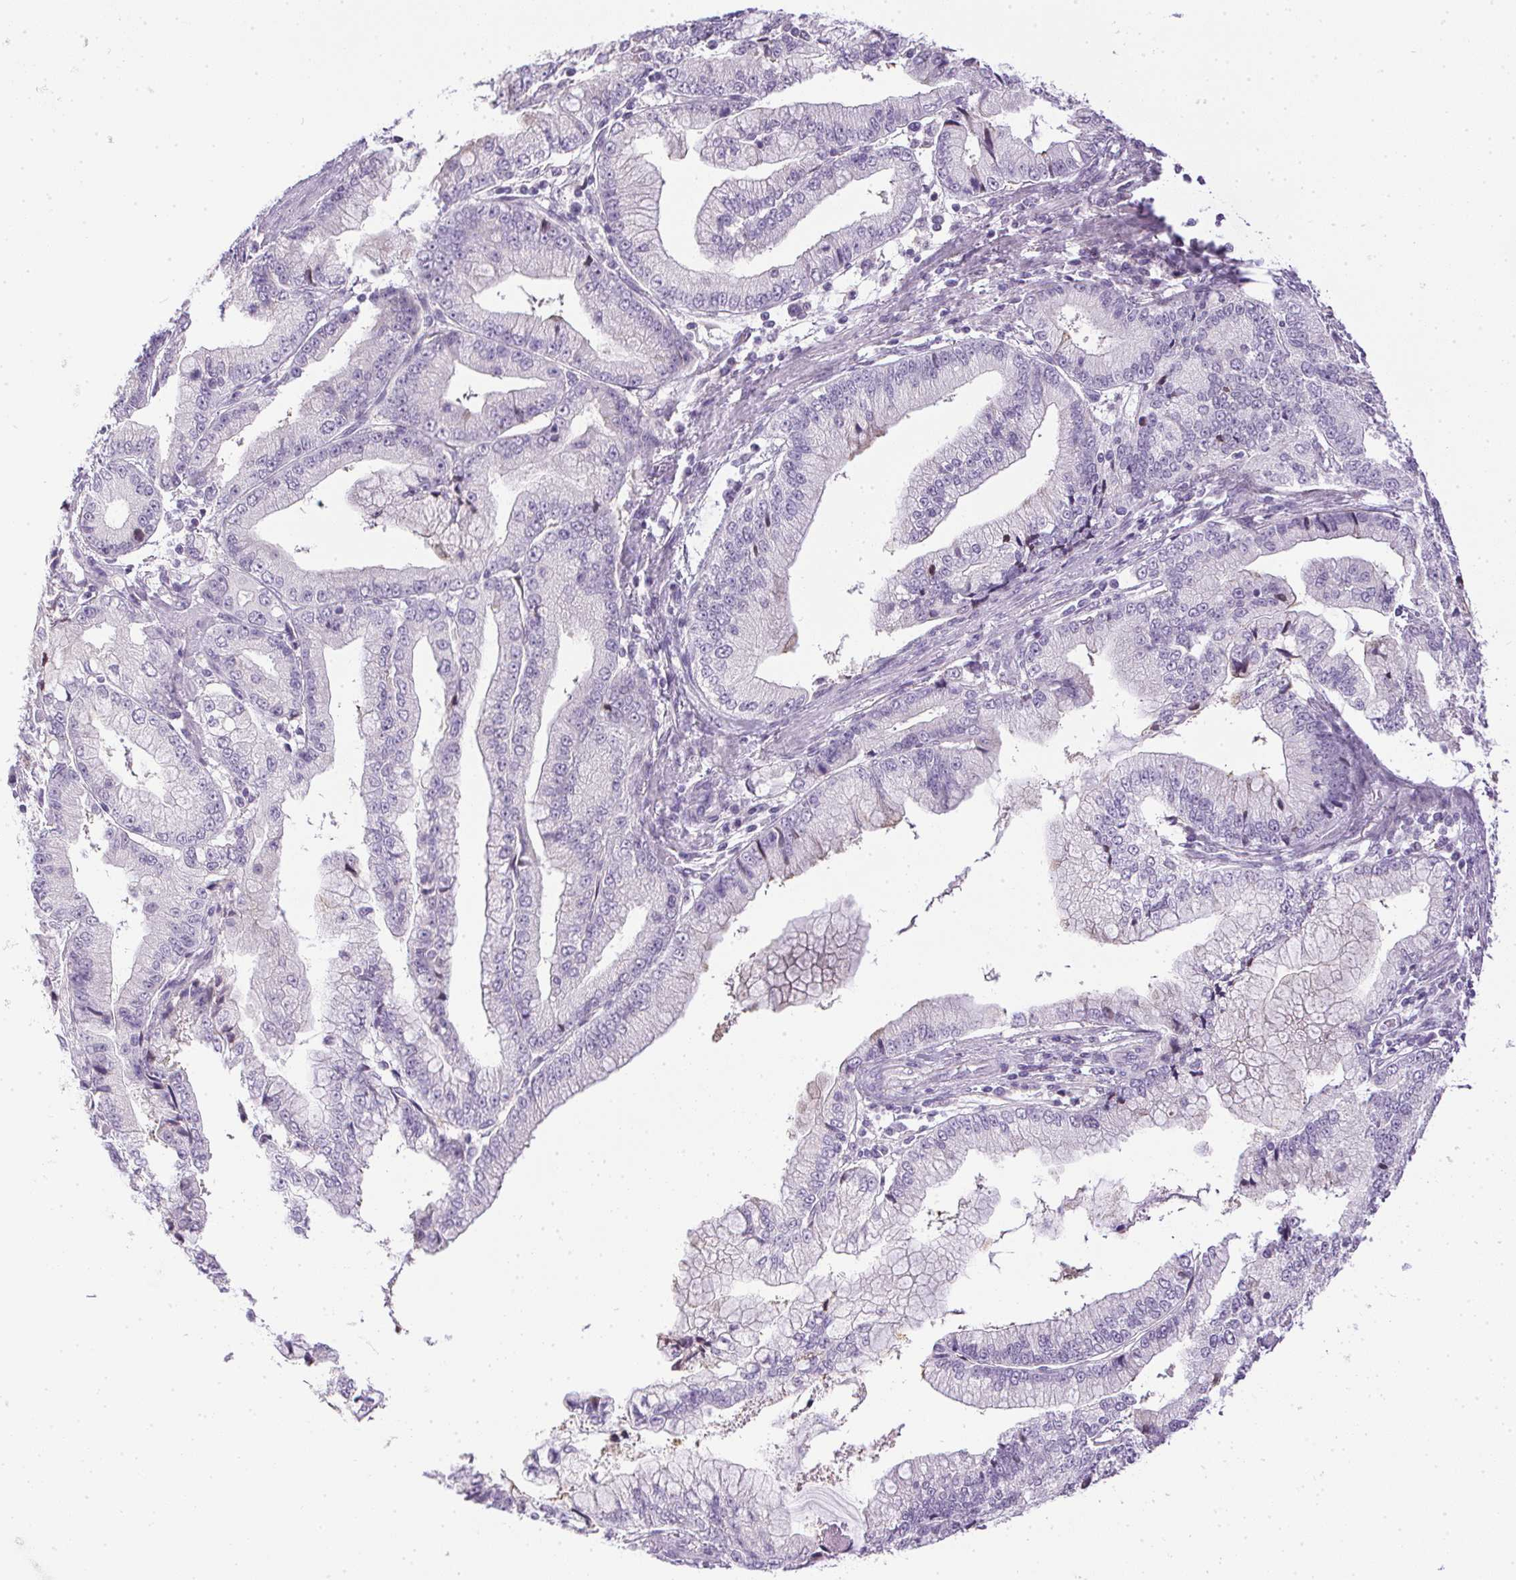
{"staining": {"intensity": "negative", "quantity": "none", "location": "none"}, "tissue": "stomach cancer", "cell_type": "Tumor cells", "image_type": "cancer", "snomed": [{"axis": "morphology", "description": "Adenocarcinoma, NOS"}, {"axis": "topography", "description": "Stomach, upper"}], "caption": "Immunohistochemistry histopathology image of human stomach adenocarcinoma stained for a protein (brown), which shows no positivity in tumor cells.", "gene": "PRL", "patient": {"sex": "female", "age": 74}}